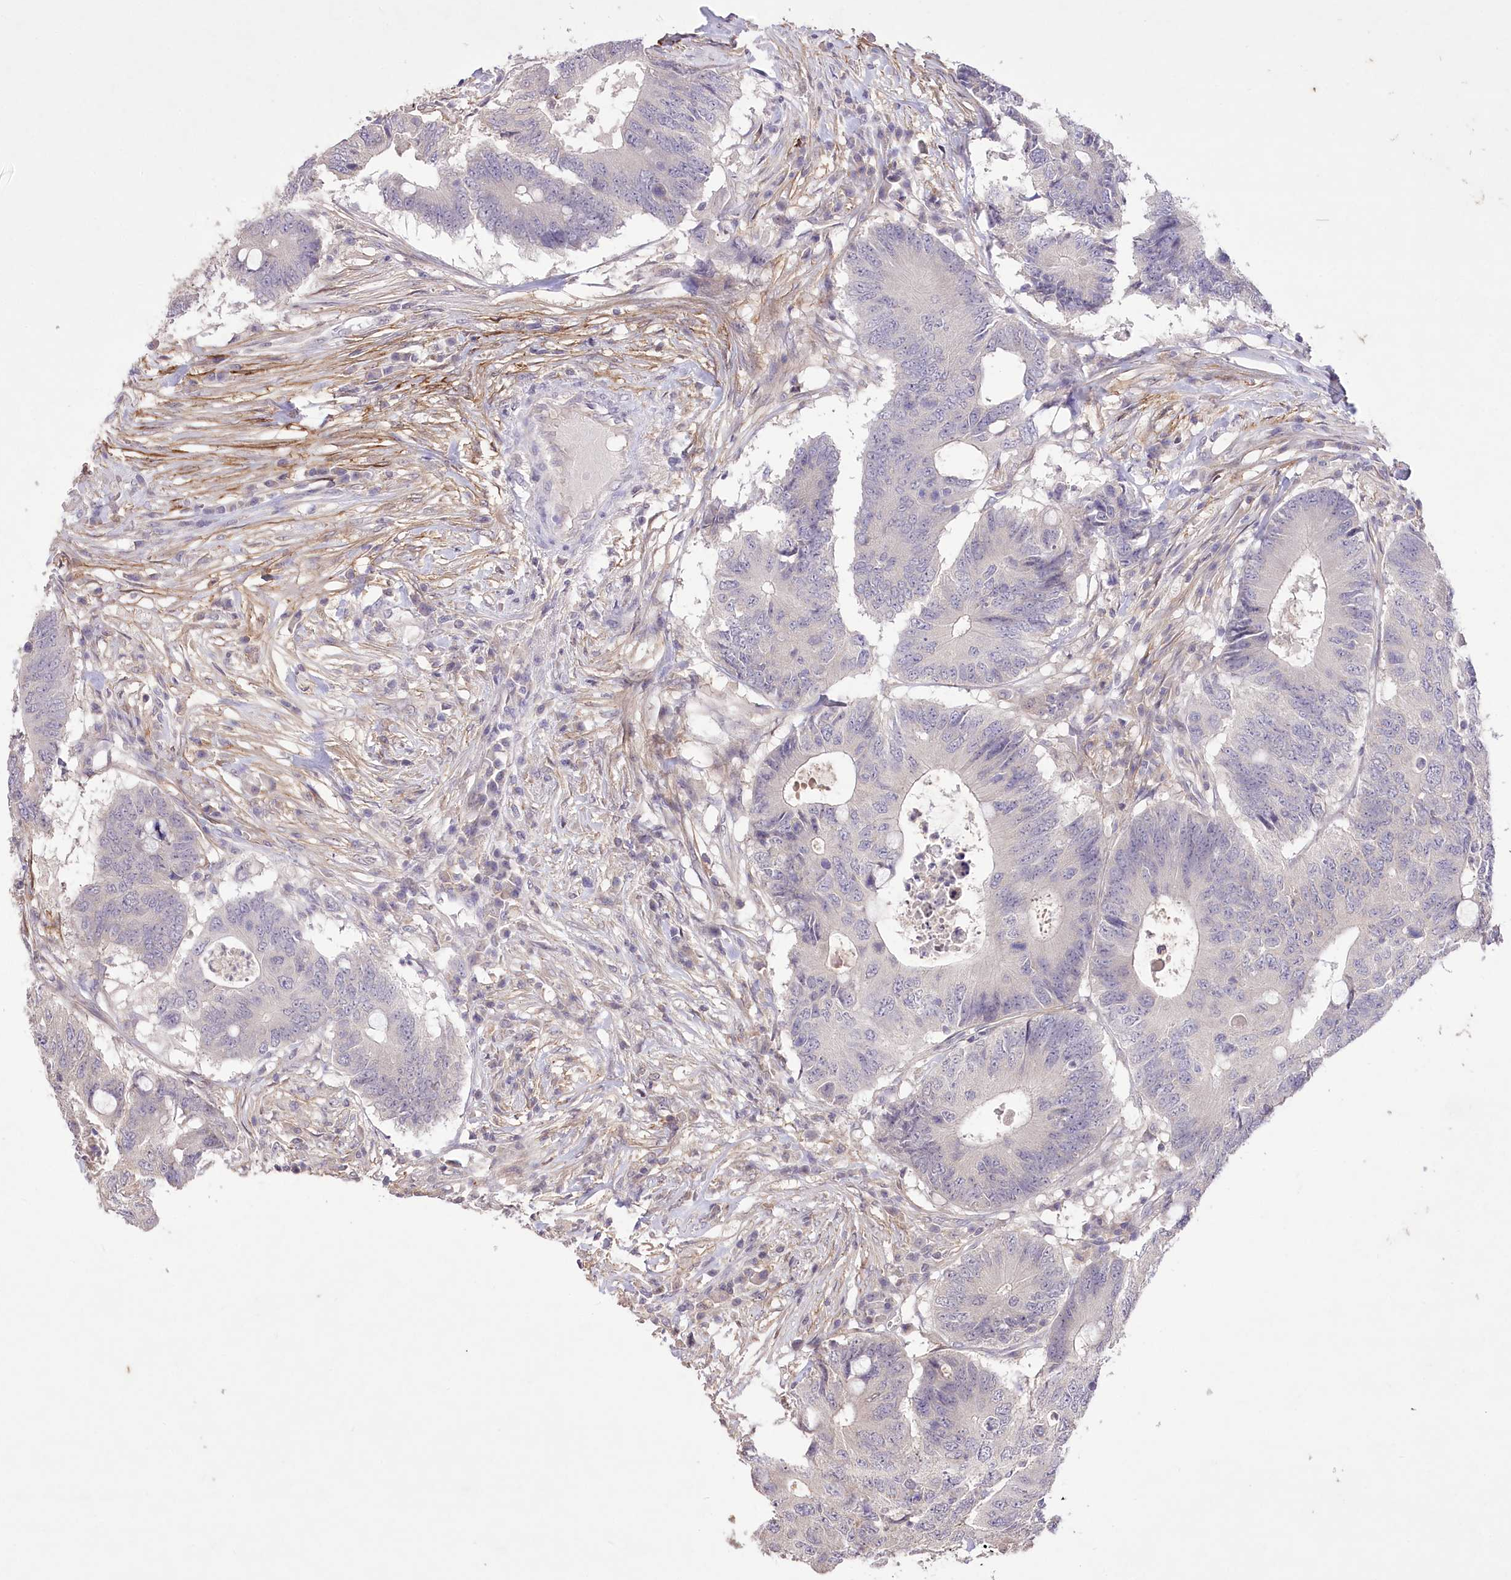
{"staining": {"intensity": "negative", "quantity": "none", "location": "none"}, "tissue": "colorectal cancer", "cell_type": "Tumor cells", "image_type": "cancer", "snomed": [{"axis": "morphology", "description": "Adenocarcinoma, NOS"}, {"axis": "topography", "description": "Colon"}], "caption": "Tumor cells are negative for brown protein staining in colorectal cancer.", "gene": "ENPP1", "patient": {"sex": "male", "age": 71}}